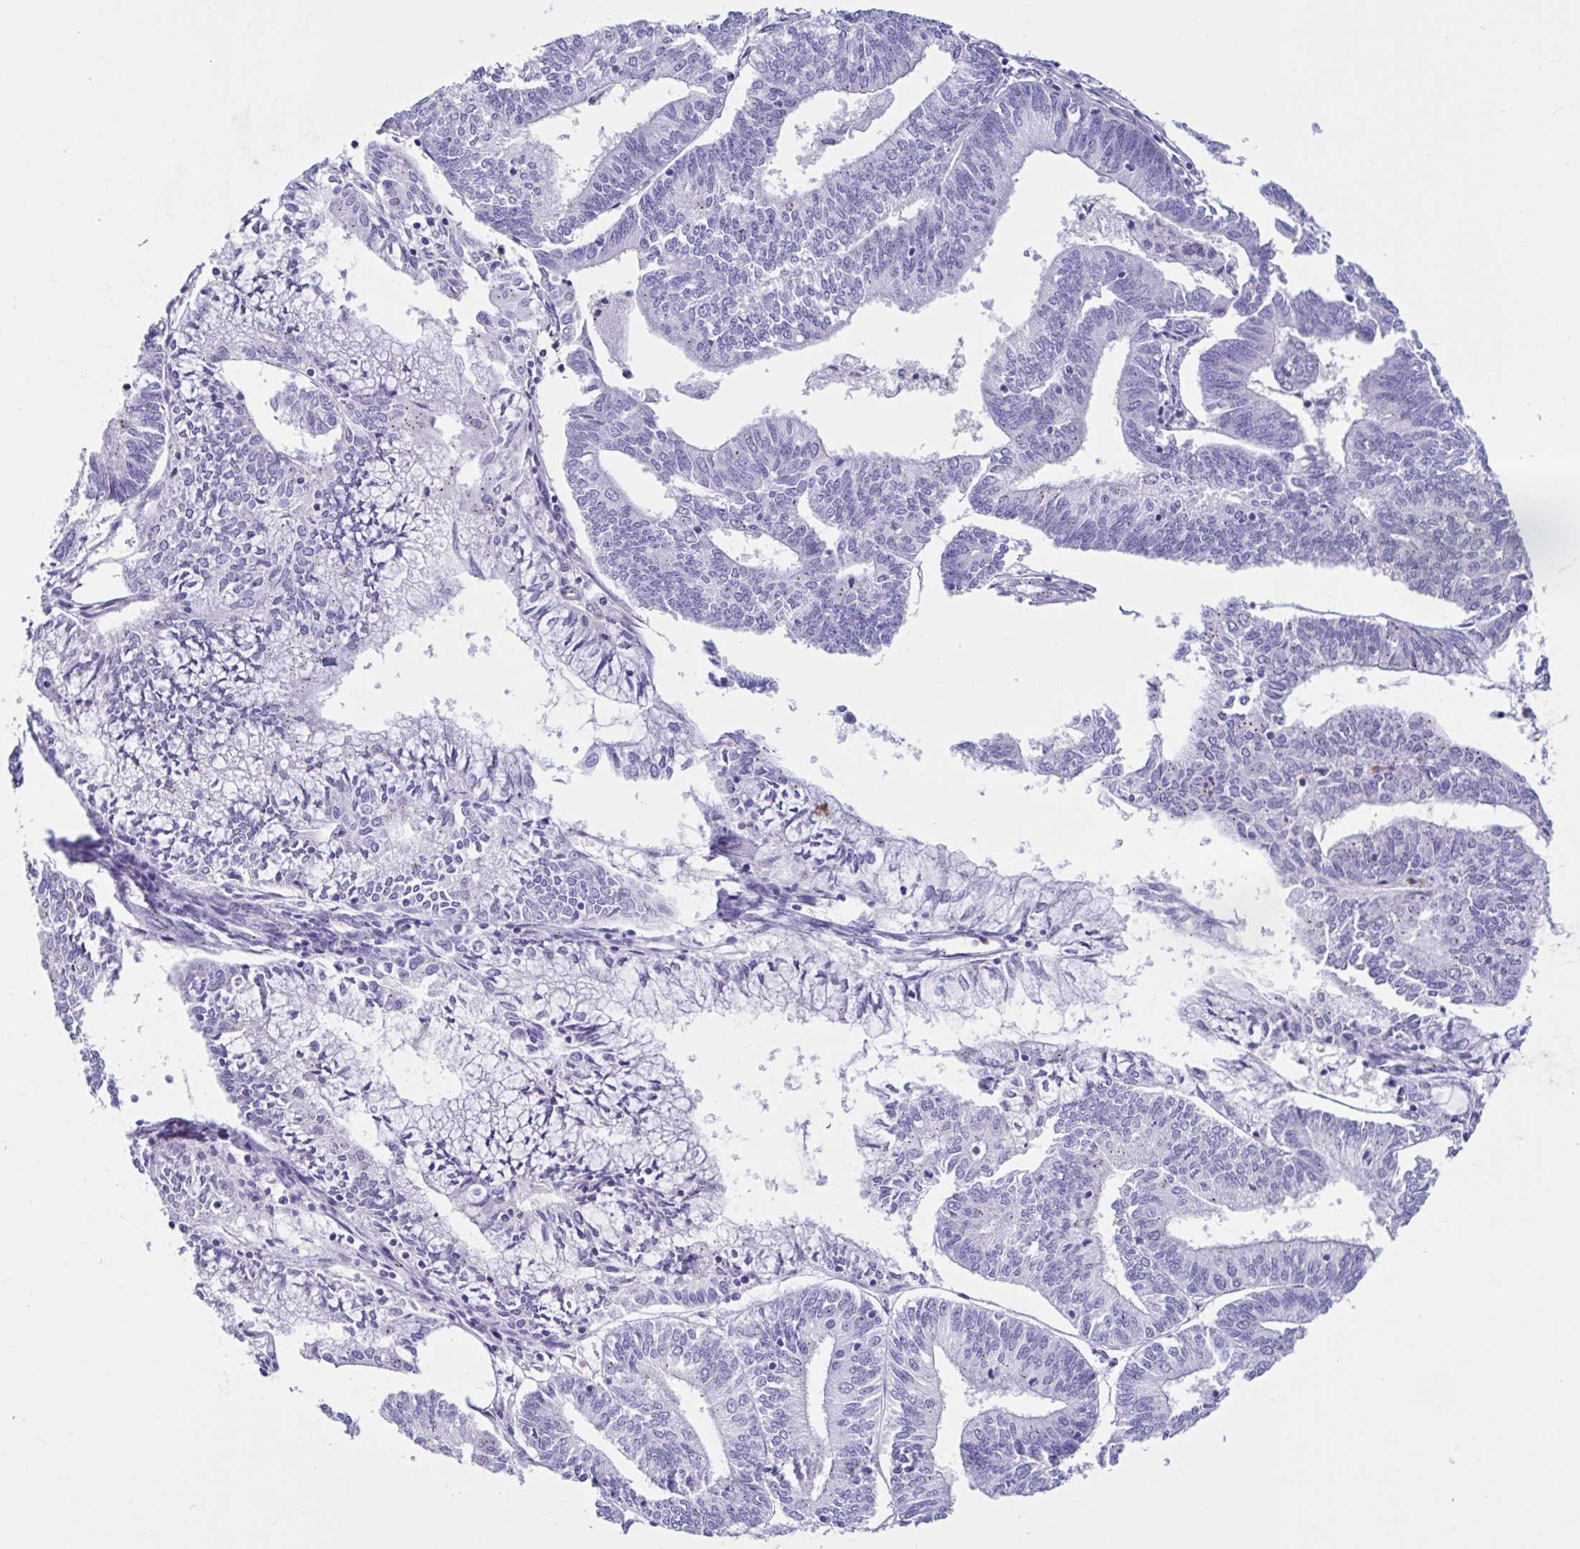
{"staining": {"intensity": "weak", "quantity": "25%-75%", "location": "cytoplasmic/membranous"}, "tissue": "endometrial cancer", "cell_type": "Tumor cells", "image_type": "cancer", "snomed": [{"axis": "morphology", "description": "Adenocarcinoma, NOS"}, {"axis": "topography", "description": "Endometrium"}], "caption": "Weak cytoplasmic/membranous expression is present in about 25%-75% of tumor cells in adenocarcinoma (endometrial).", "gene": "RNASE3", "patient": {"sex": "female", "age": 61}}